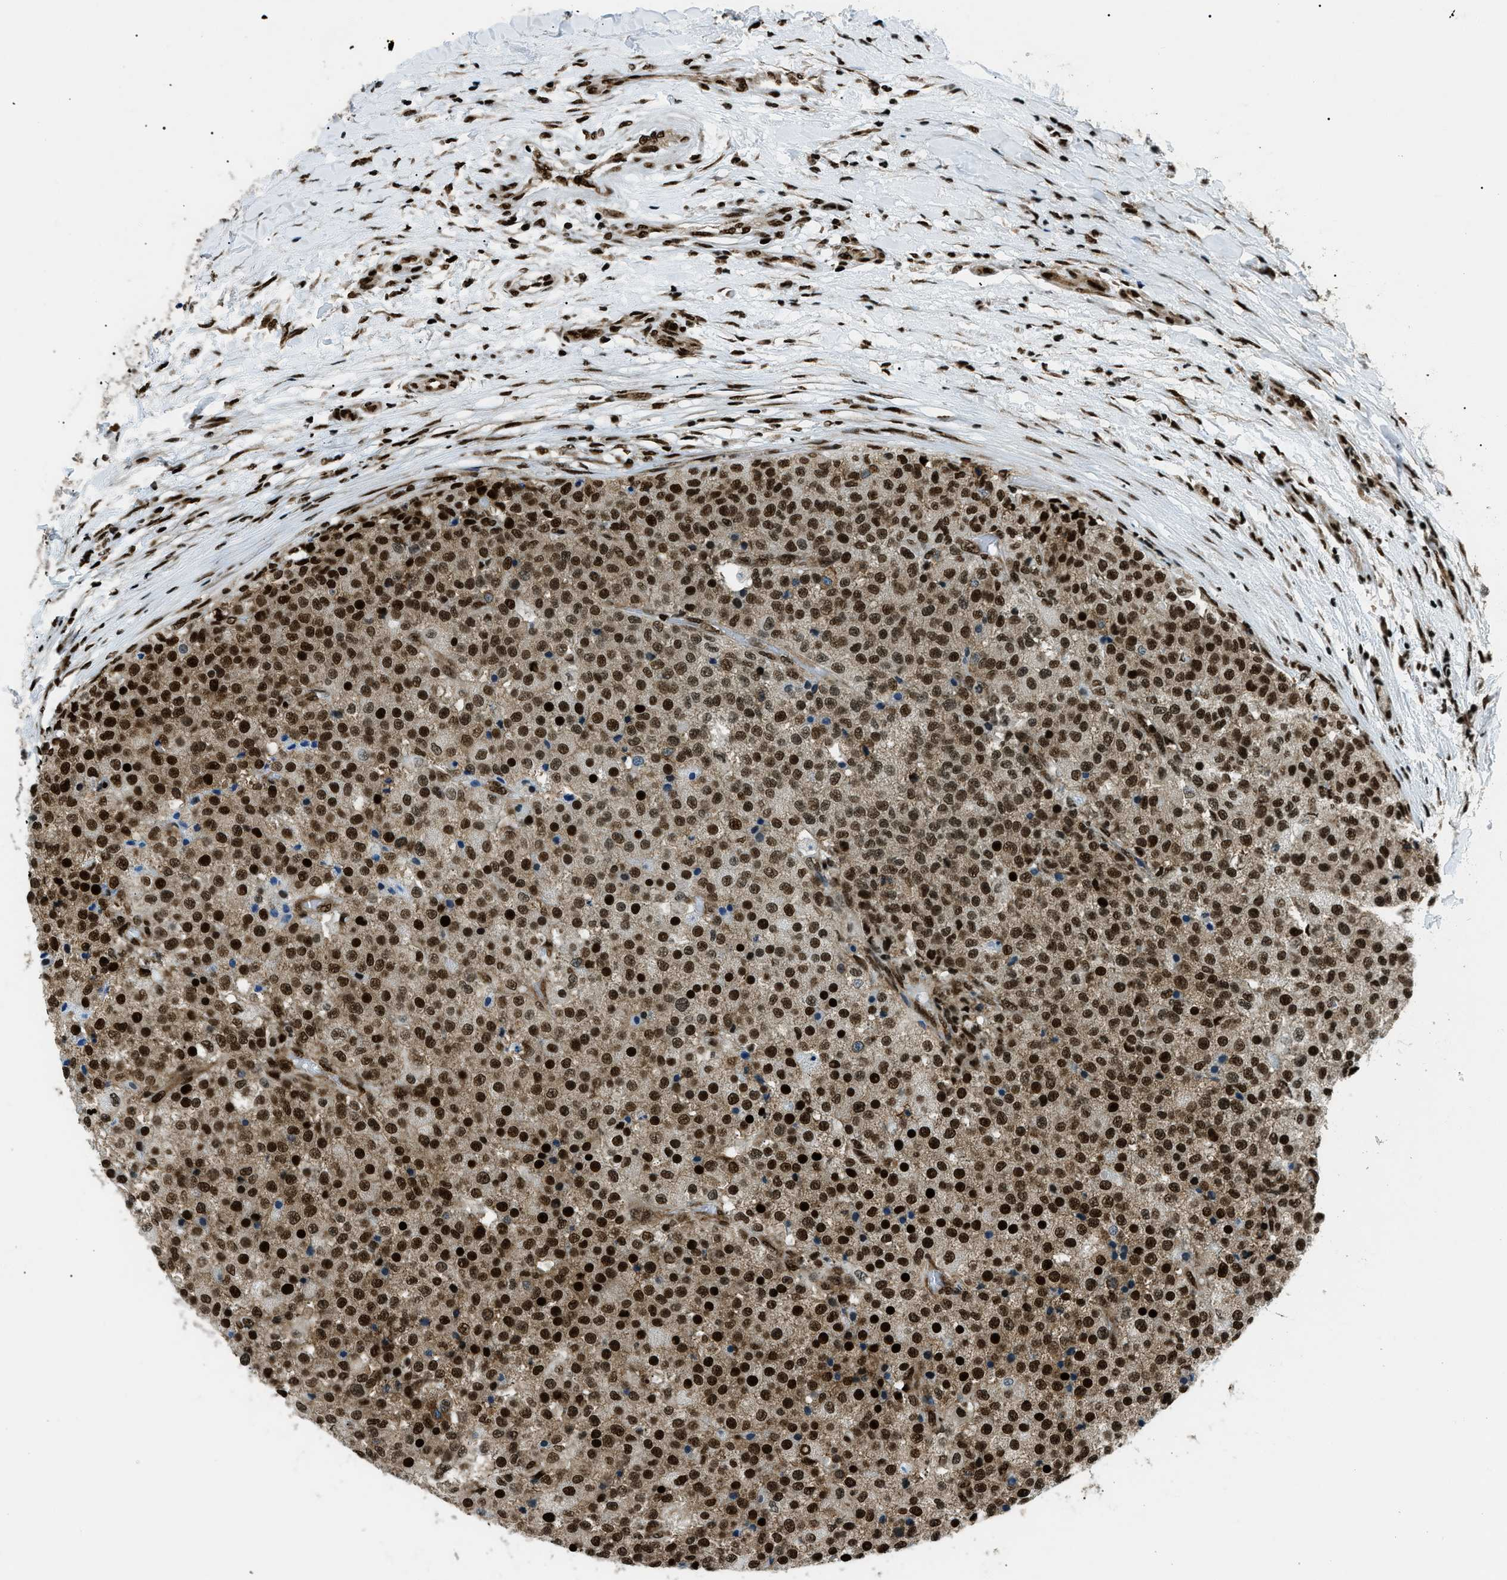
{"staining": {"intensity": "strong", "quantity": ">75%", "location": "nuclear"}, "tissue": "testis cancer", "cell_type": "Tumor cells", "image_type": "cancer", "snomed": [{"axis": "morphology", "description": "Seminoma, NOS"}, {"axis": "topography", "description": "Testis"}], "caption": "Testis cancer (seminoma) stained with a brown dye reveals strong nuclear positive positivity in approximately >75% of tumor cells.", "gene": "HNRNPK", "patient": {"sex": "male", "age": 59}}